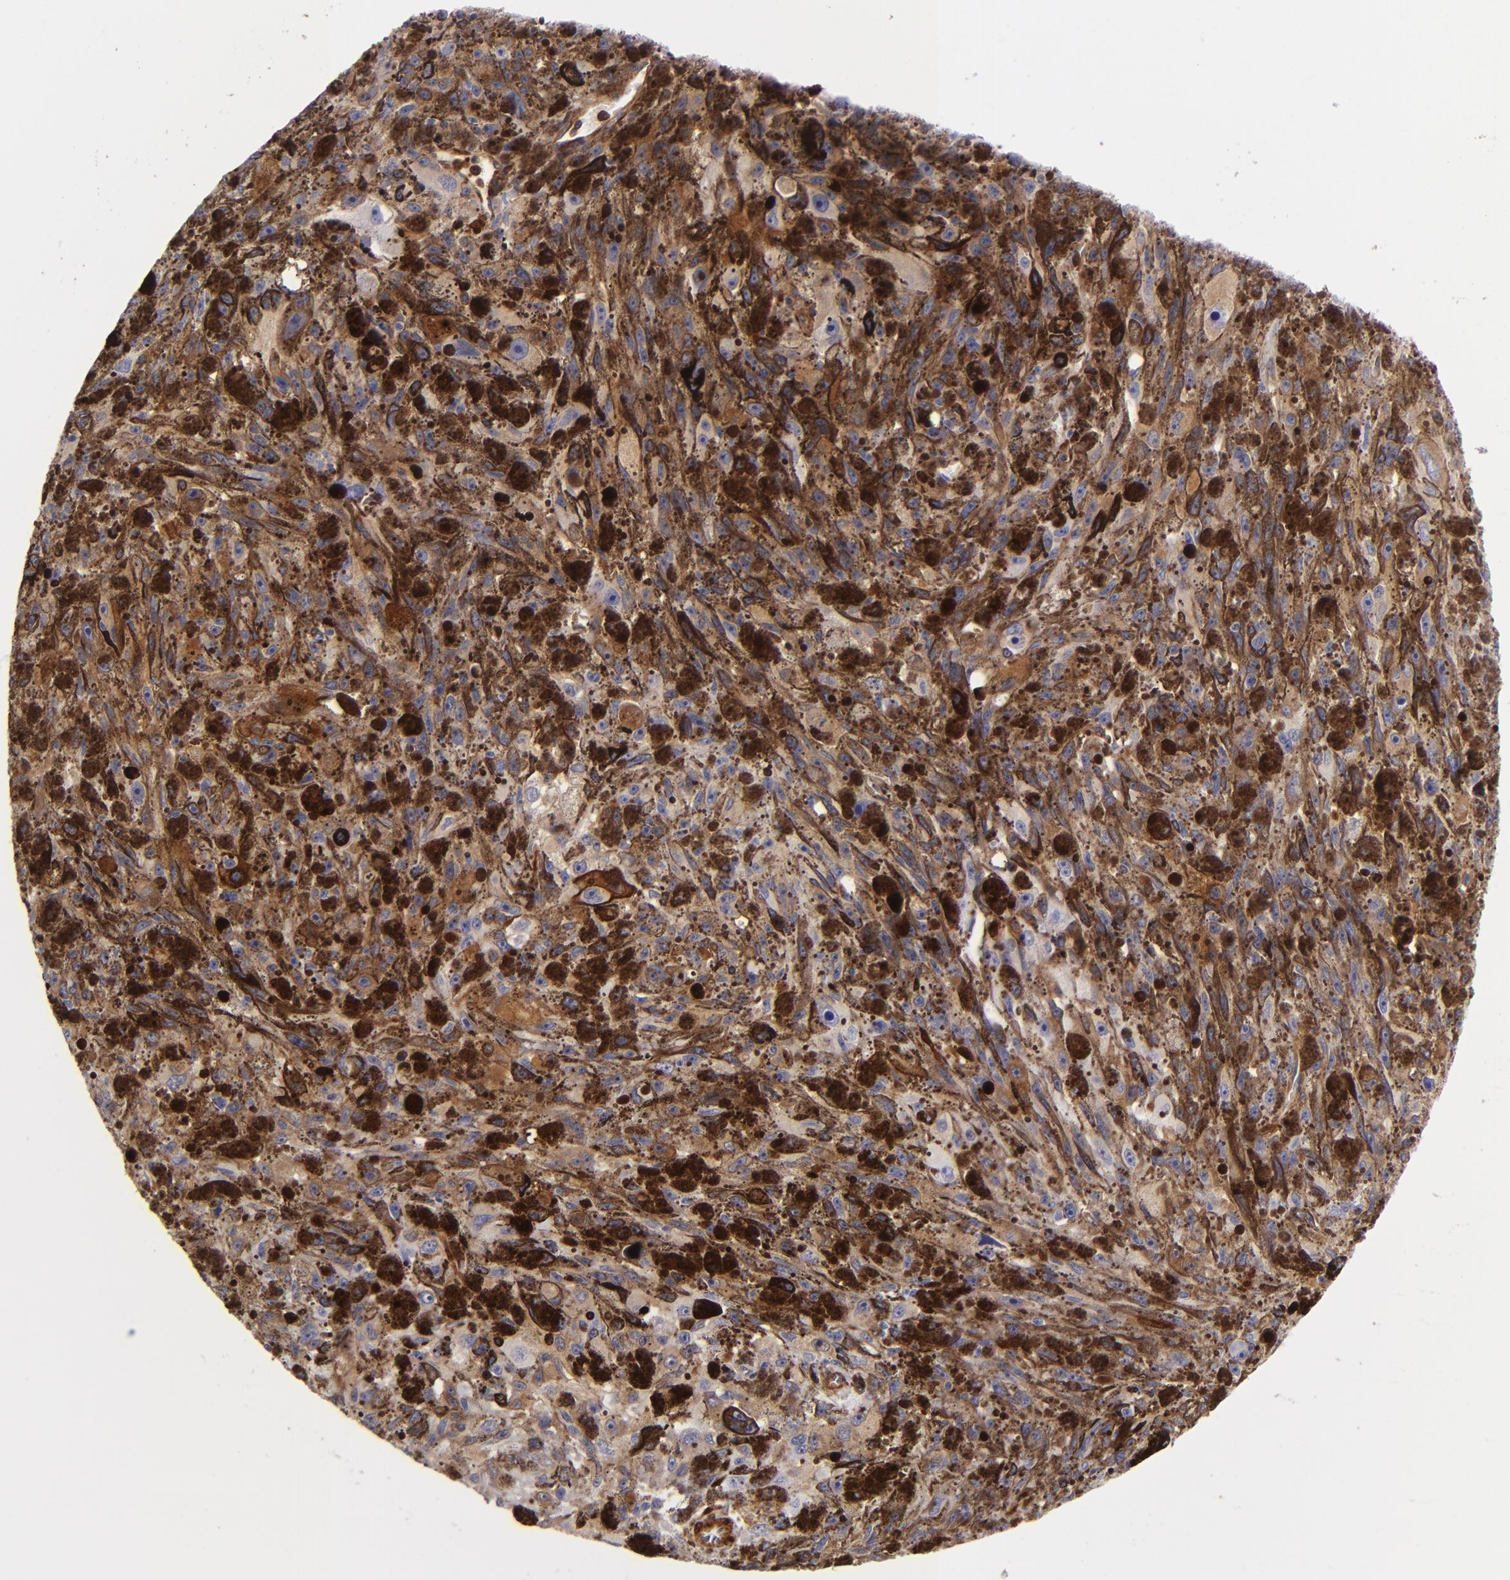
{"staining": {"intensity": "negative", "quantity": "none", "location": "none"}, "tissue": "melanoma", "cell_type": "Tumor cells", "image_type": "cancer", "snomed": [{"axis": "morphology", "description": "Malignant melanoma, NOS"}, {"axis": "topography", "description": "Skin"}], "caption": "An IHC micrograph of melanoma is shown. There is no staining in tumor cells of melanoma.", "gene": "VCL", "patient": {"sex": "female", "age": 104}}